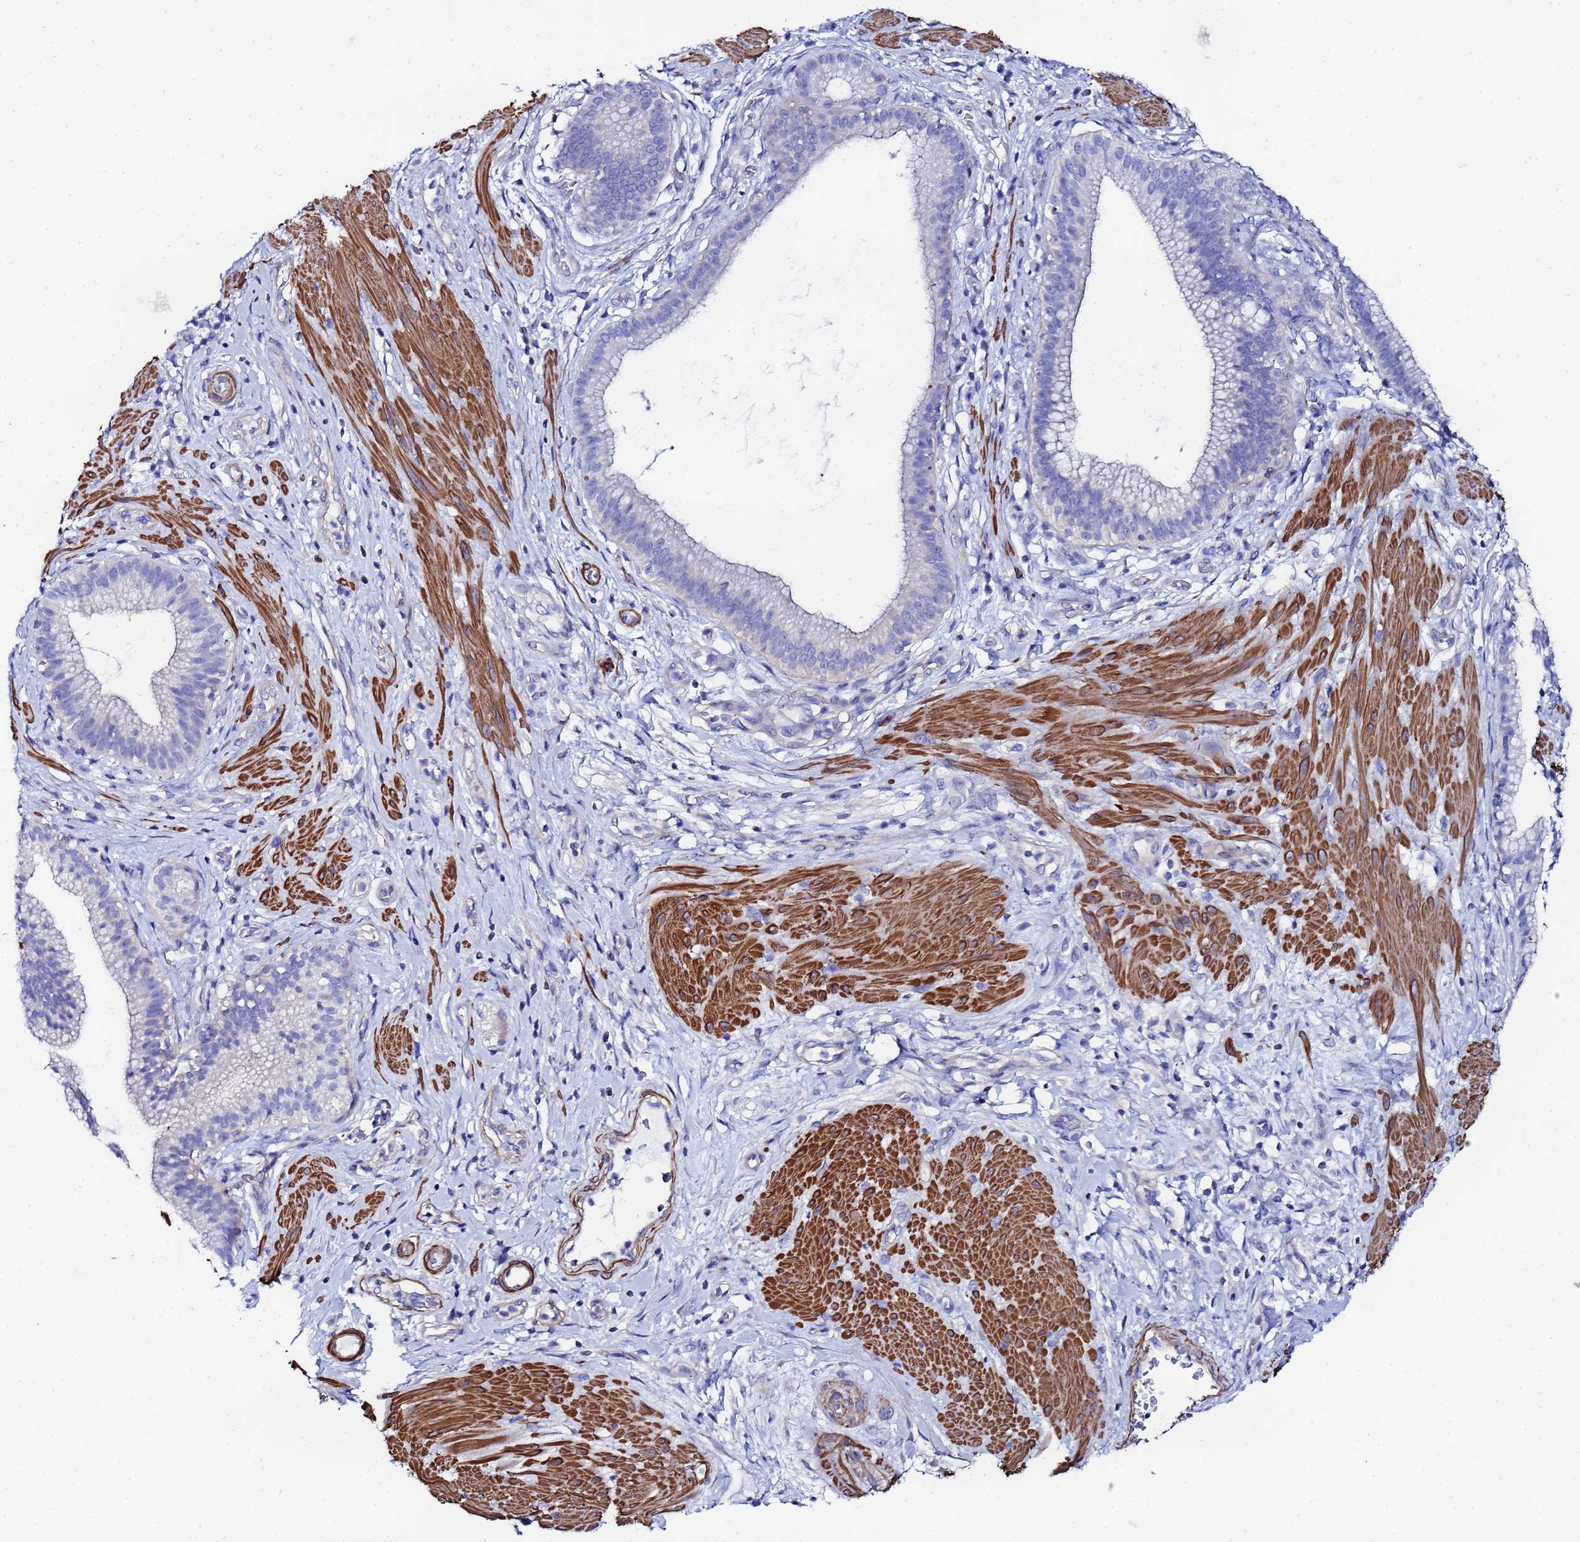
{"staining": {"intensity": "negative", "quantity": "none", "location": "none"}, "tissue": "pancreatic cancer", "cell_type": "Tumor cells", "image_type": "cancer", "snomed": [{"axis": "morphology", "description": "Adenocarcinoma, NOS"}, {"axis": "topography", "description": "Pancreas"}], "caption": "DAB (3,3'-diaminobenzidine) immunohistochemical staining of adenocarcinoma (pancreatic) demonstrates no significant positivity in tumor cells.", "gene": "RAB39B", "patient": {"sex": "male", "age": 72}}